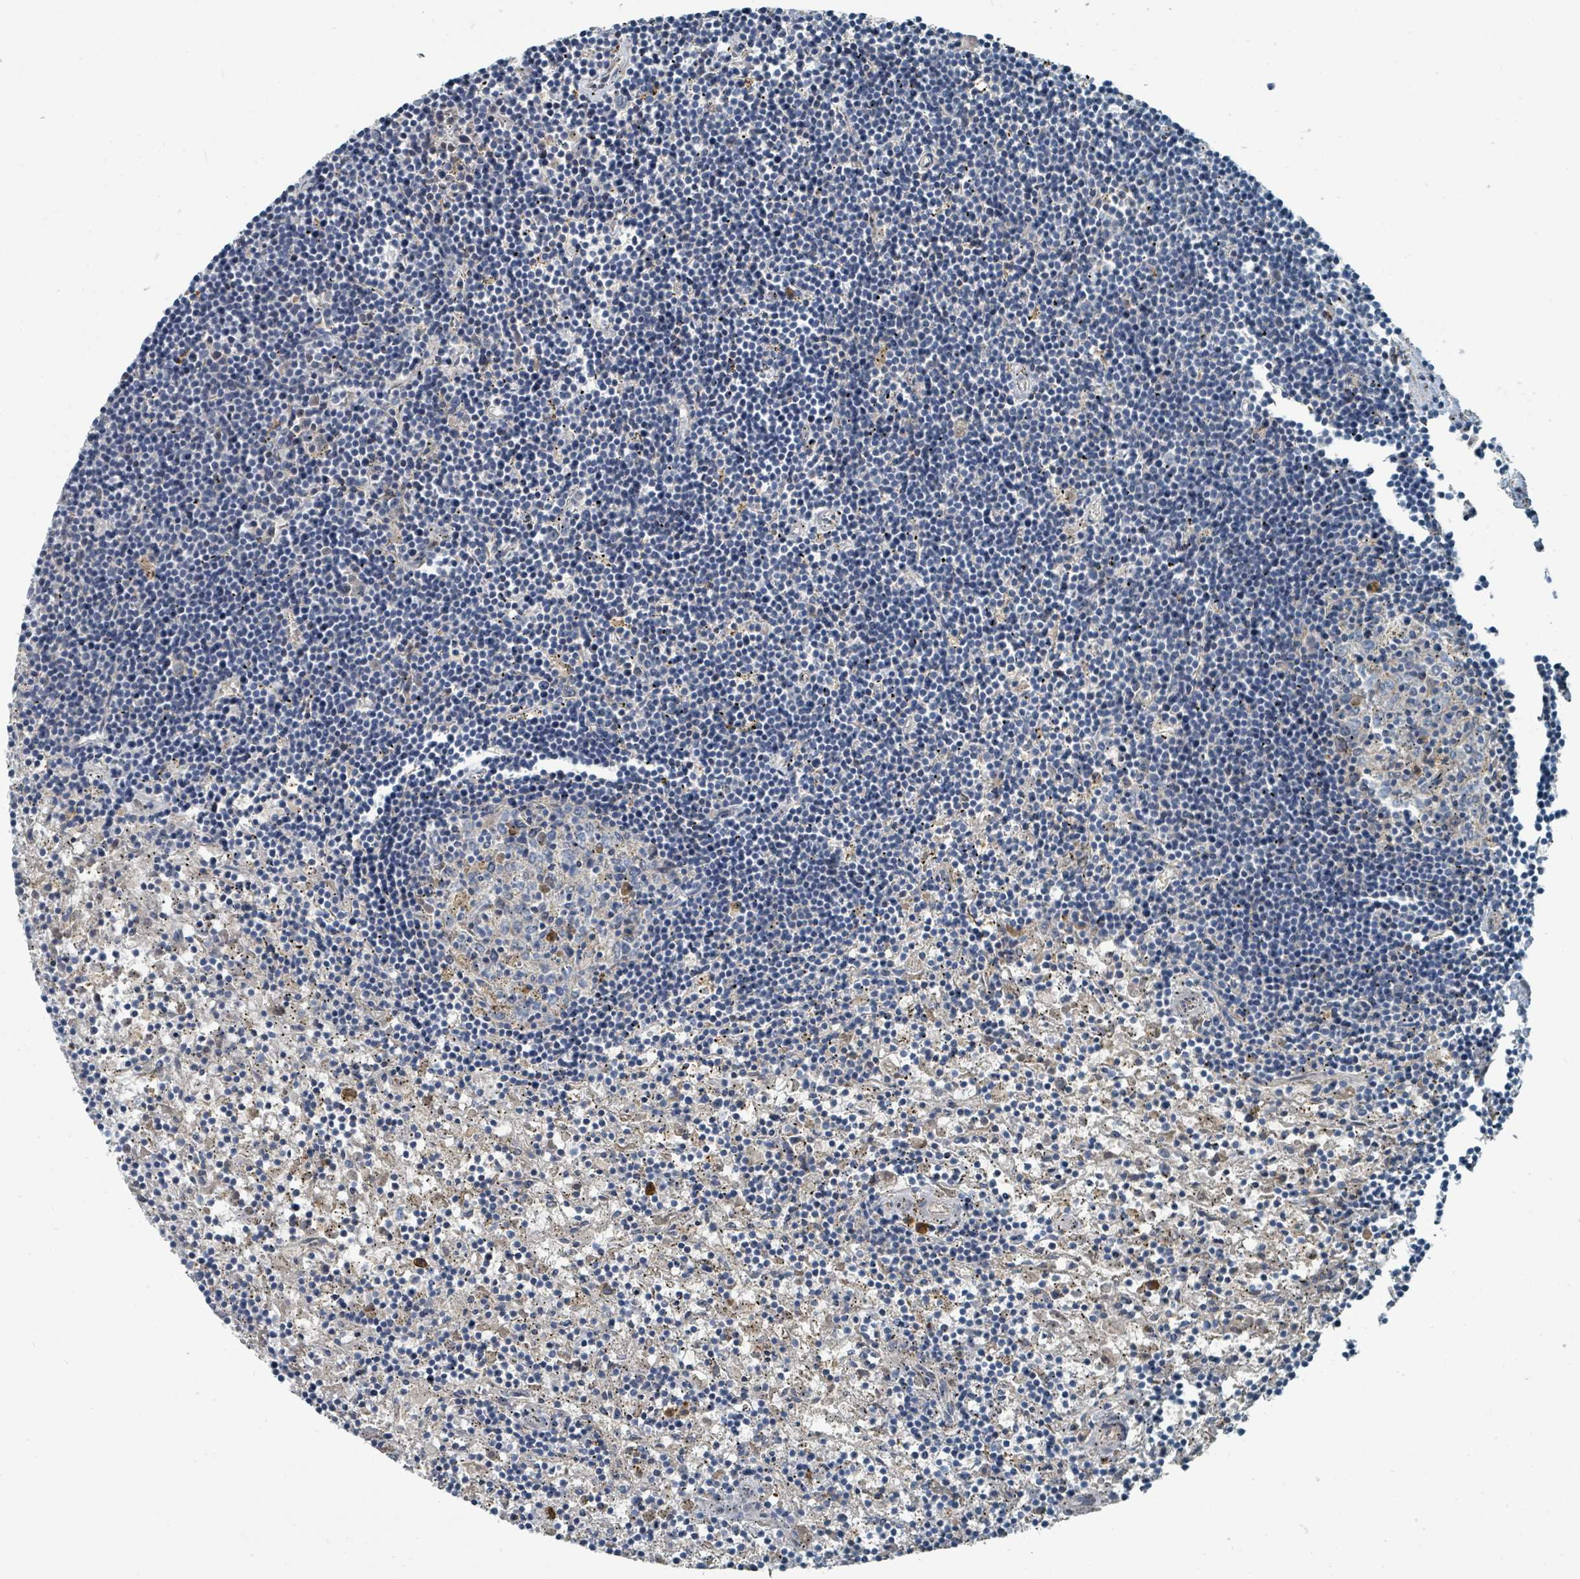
{"staining": {"intensity": "negative", "quantity": "none", "location": "none"}, "tissue": "lymphoma", "cell_type": "Tumor cells", "image_type": "cancer", "snomed": [{"axis": "morphology", "description": "Malignant lymphoma, non-Hodgkin's type, Low grade"}, {"axis": "topography", "description": "Spleen"}], "caption": "Immunohistochemistry histopathology image of malignant lymphoma, non-Hodgkin's type (low-grade) stained for a protein (brown), which demonstrates no expression in tumor cells.", "gene": "SLC44A5", "patient": {"sex": "male", "age": 76}}